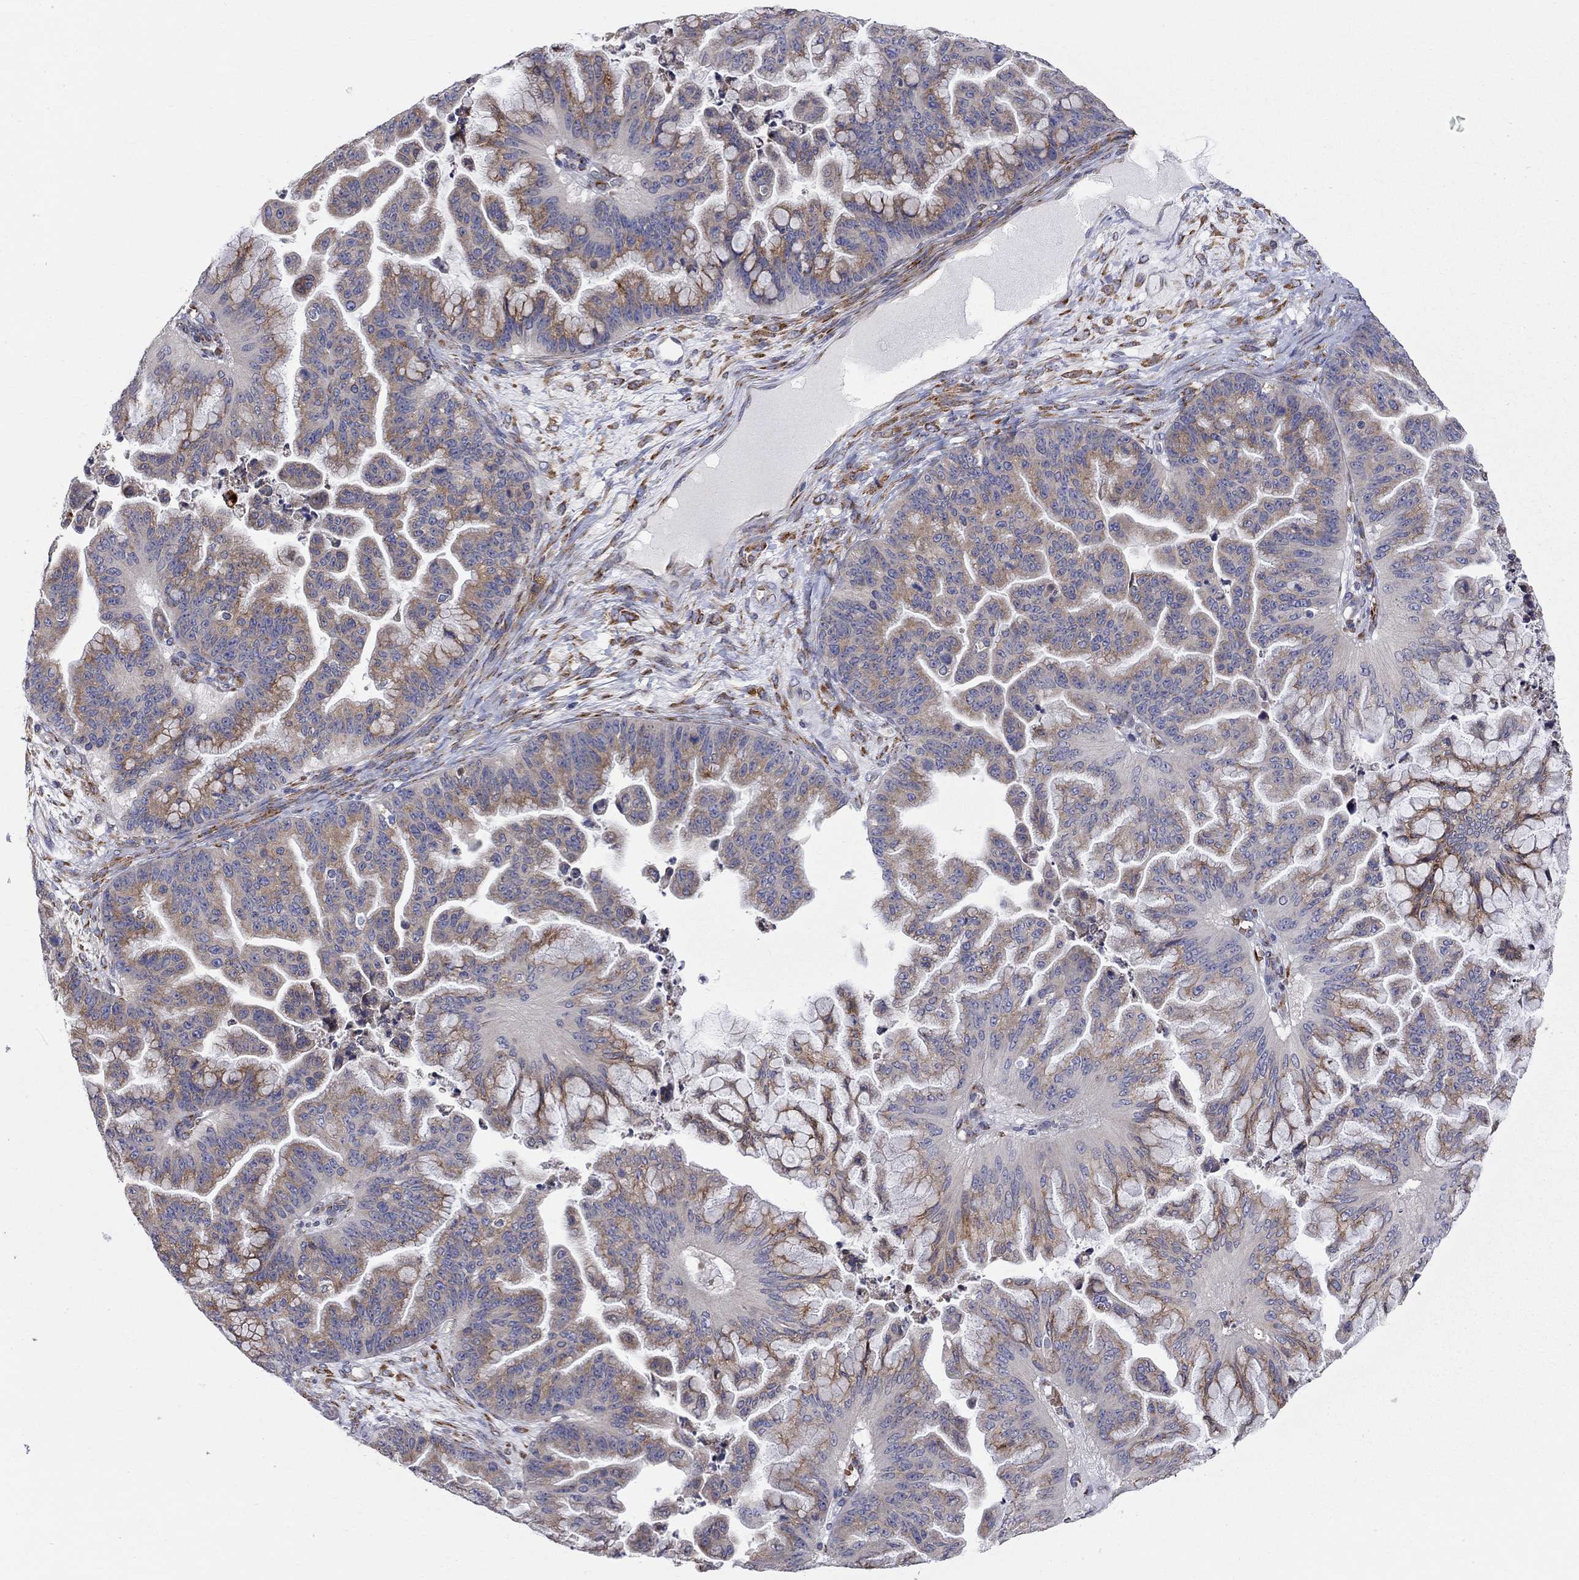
{"staining": {"intensity": "moderate", "quantity": "25%-75%", "location": "cytoplasmic/membranous"}, "tissue": "ovarian cancer", "cell_type": "Tumor cells", "image_type": "cancer", "snomed": [{"axis": "morphology", "description": "Cystadenocarcinoma, mucinous, NOS"}, {"axis": "topography", "description": "Ovary"}], "caption": "Human mucinous cystadenocarcinoma (ovarian) stained with a protein marker exhibits moderate staining in tumor cells.", "gene": "CASTOR1", "patient": {"sex": "female", "age": 67}}